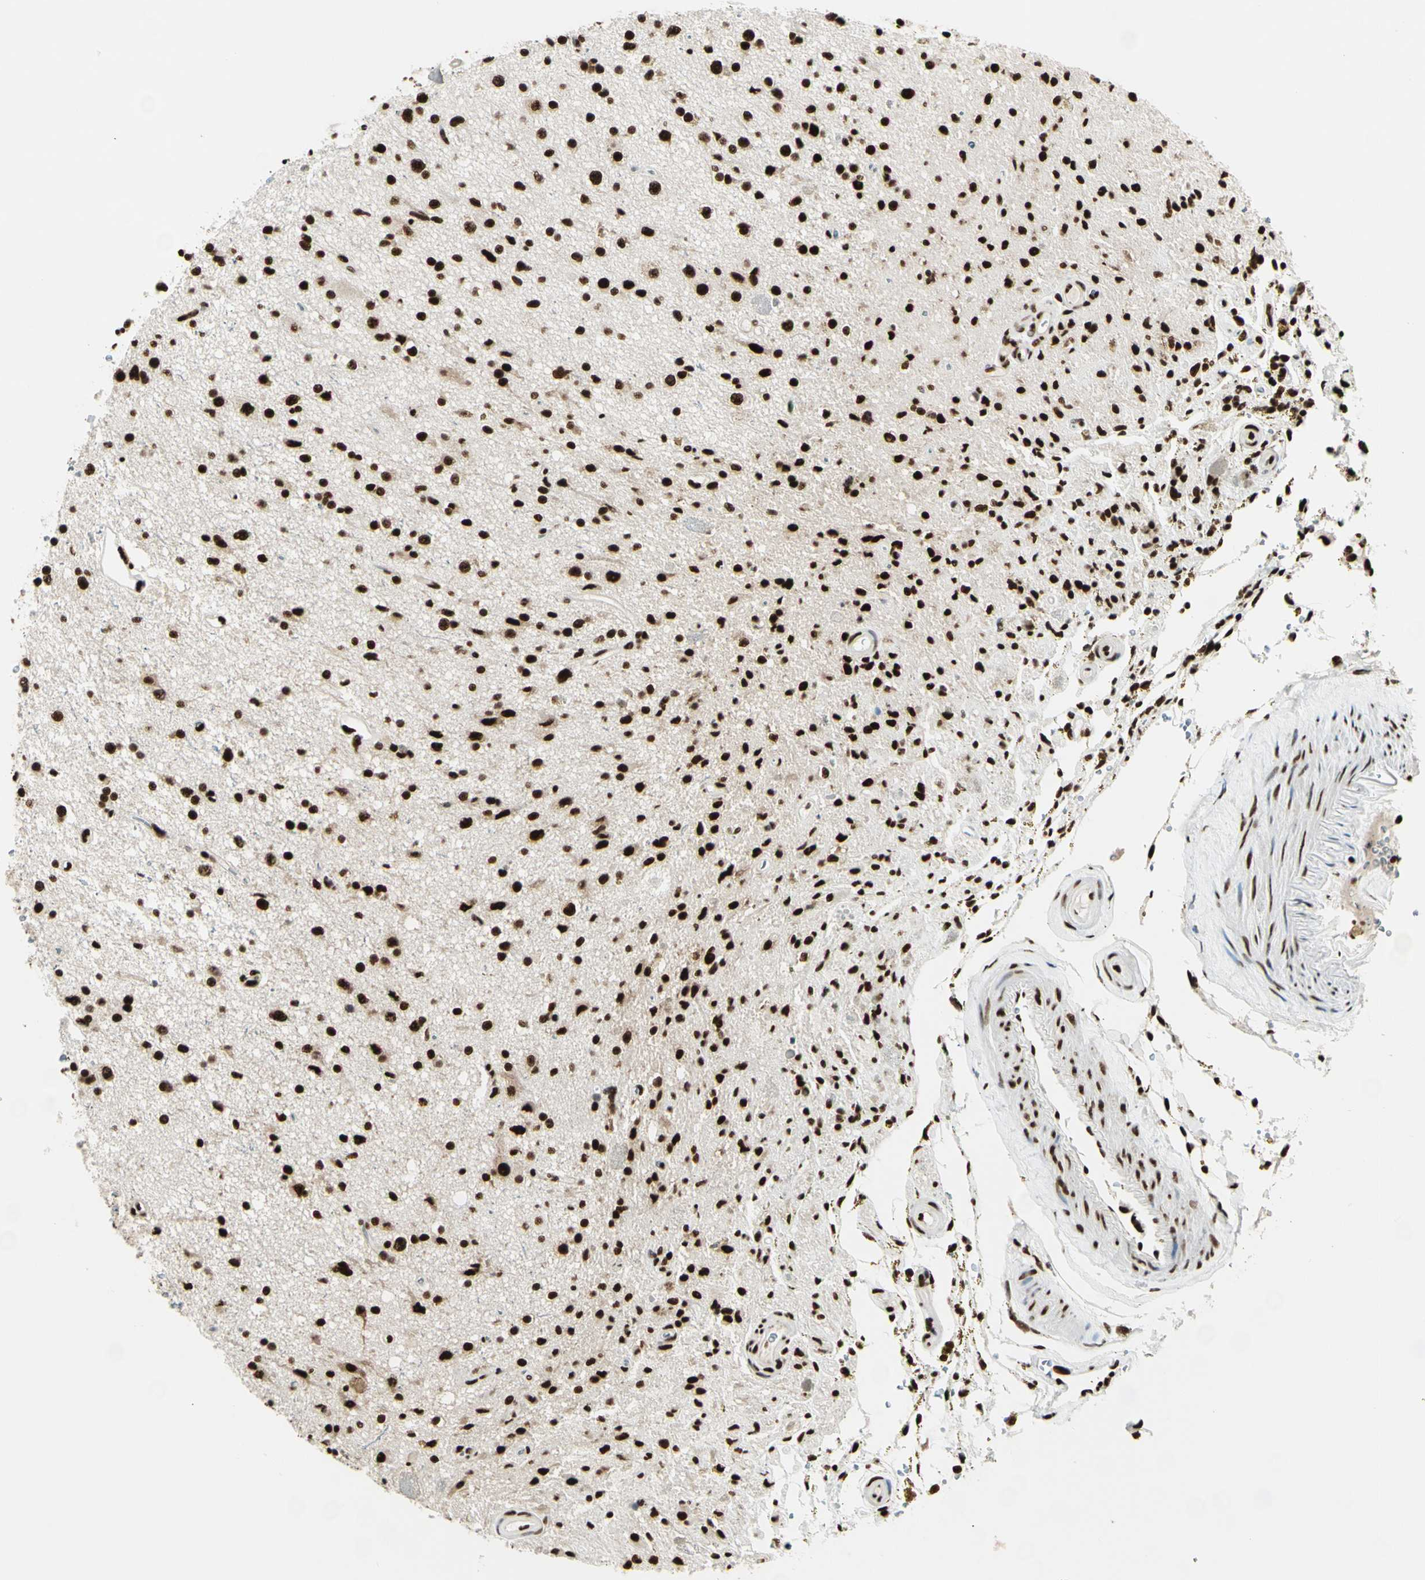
{"staining": {"intensity": "strong", "quantity": ">75%", "location": "nuclear"}, "tissue": "glioma", "cell_type": "Tumor cells", "image_type": "cancer", "snomed": [{"axis": "morphology", "description": "Glioma, malignant, High grade"}, {"axis": "topography", "description": "Brain"}], "caption": "This histopathology image demonstrates IHC staining of human malignant glioma (high-grade), with high strong nuclear expression in approximately >75% of tumor cells.", "gene": "CCAR1", "patient": {"sex": "male", "age": 33}}